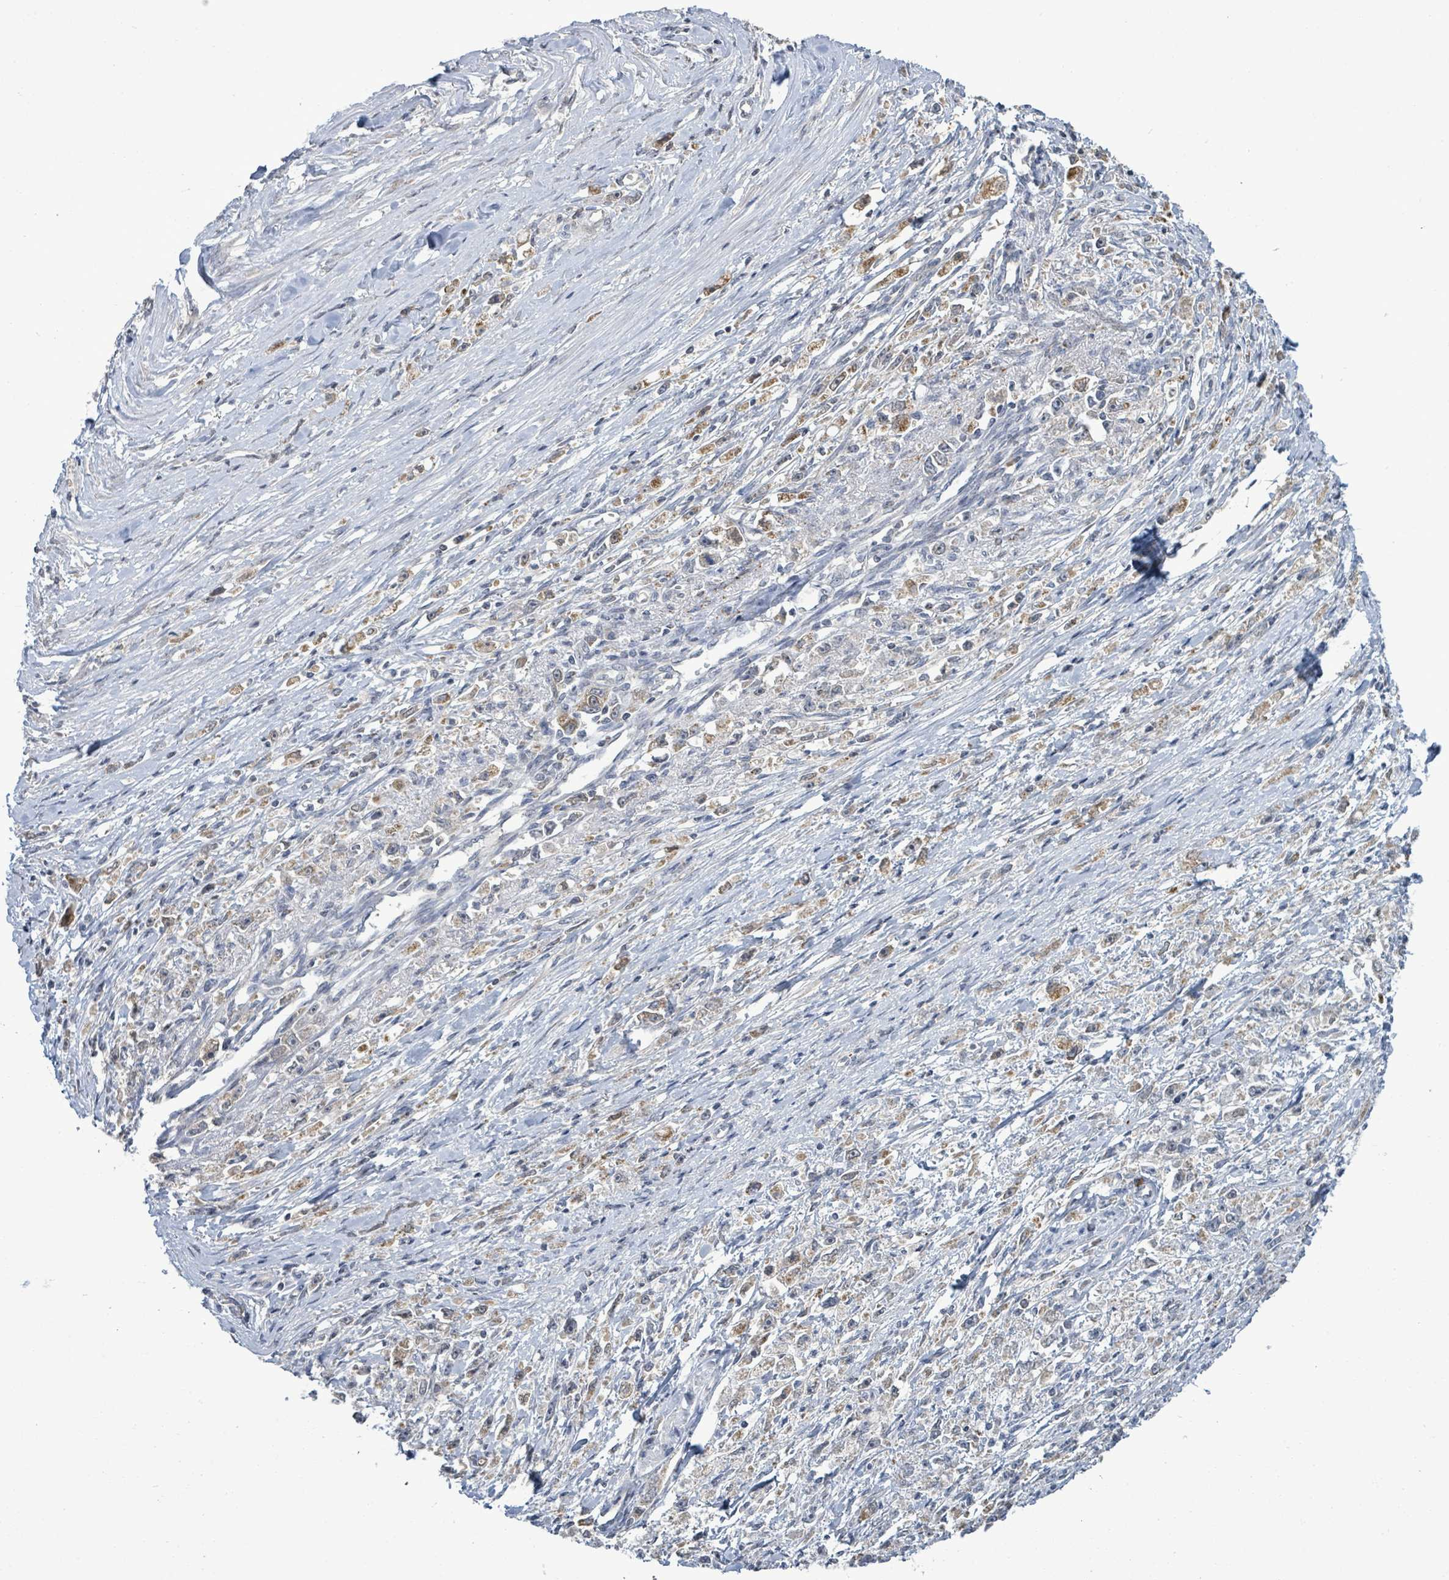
{"staining": {"intensity": "moderate", "quantity": "25%-75%", "location": "cytoplasmic/membranous"}, "tissue": "stomach cancer", "cell_type": "Tumor cells", "image_type": "cancer", "snomed": [{"axis": "morphology", "description": "Adenocarcinoma, NOS"}, {"axis": "topography", "description": "Stomach"}], "caption": "IHC image of human adenocarcinoma (stomach) stained for a protein (brown), which demonstrates medium levels of moderate cytoplasmic/membranous staining in approximately 25%-75% of tumor cells.", "gene": "COQ10B", "patient": {"sex": "female", "age": 59}}